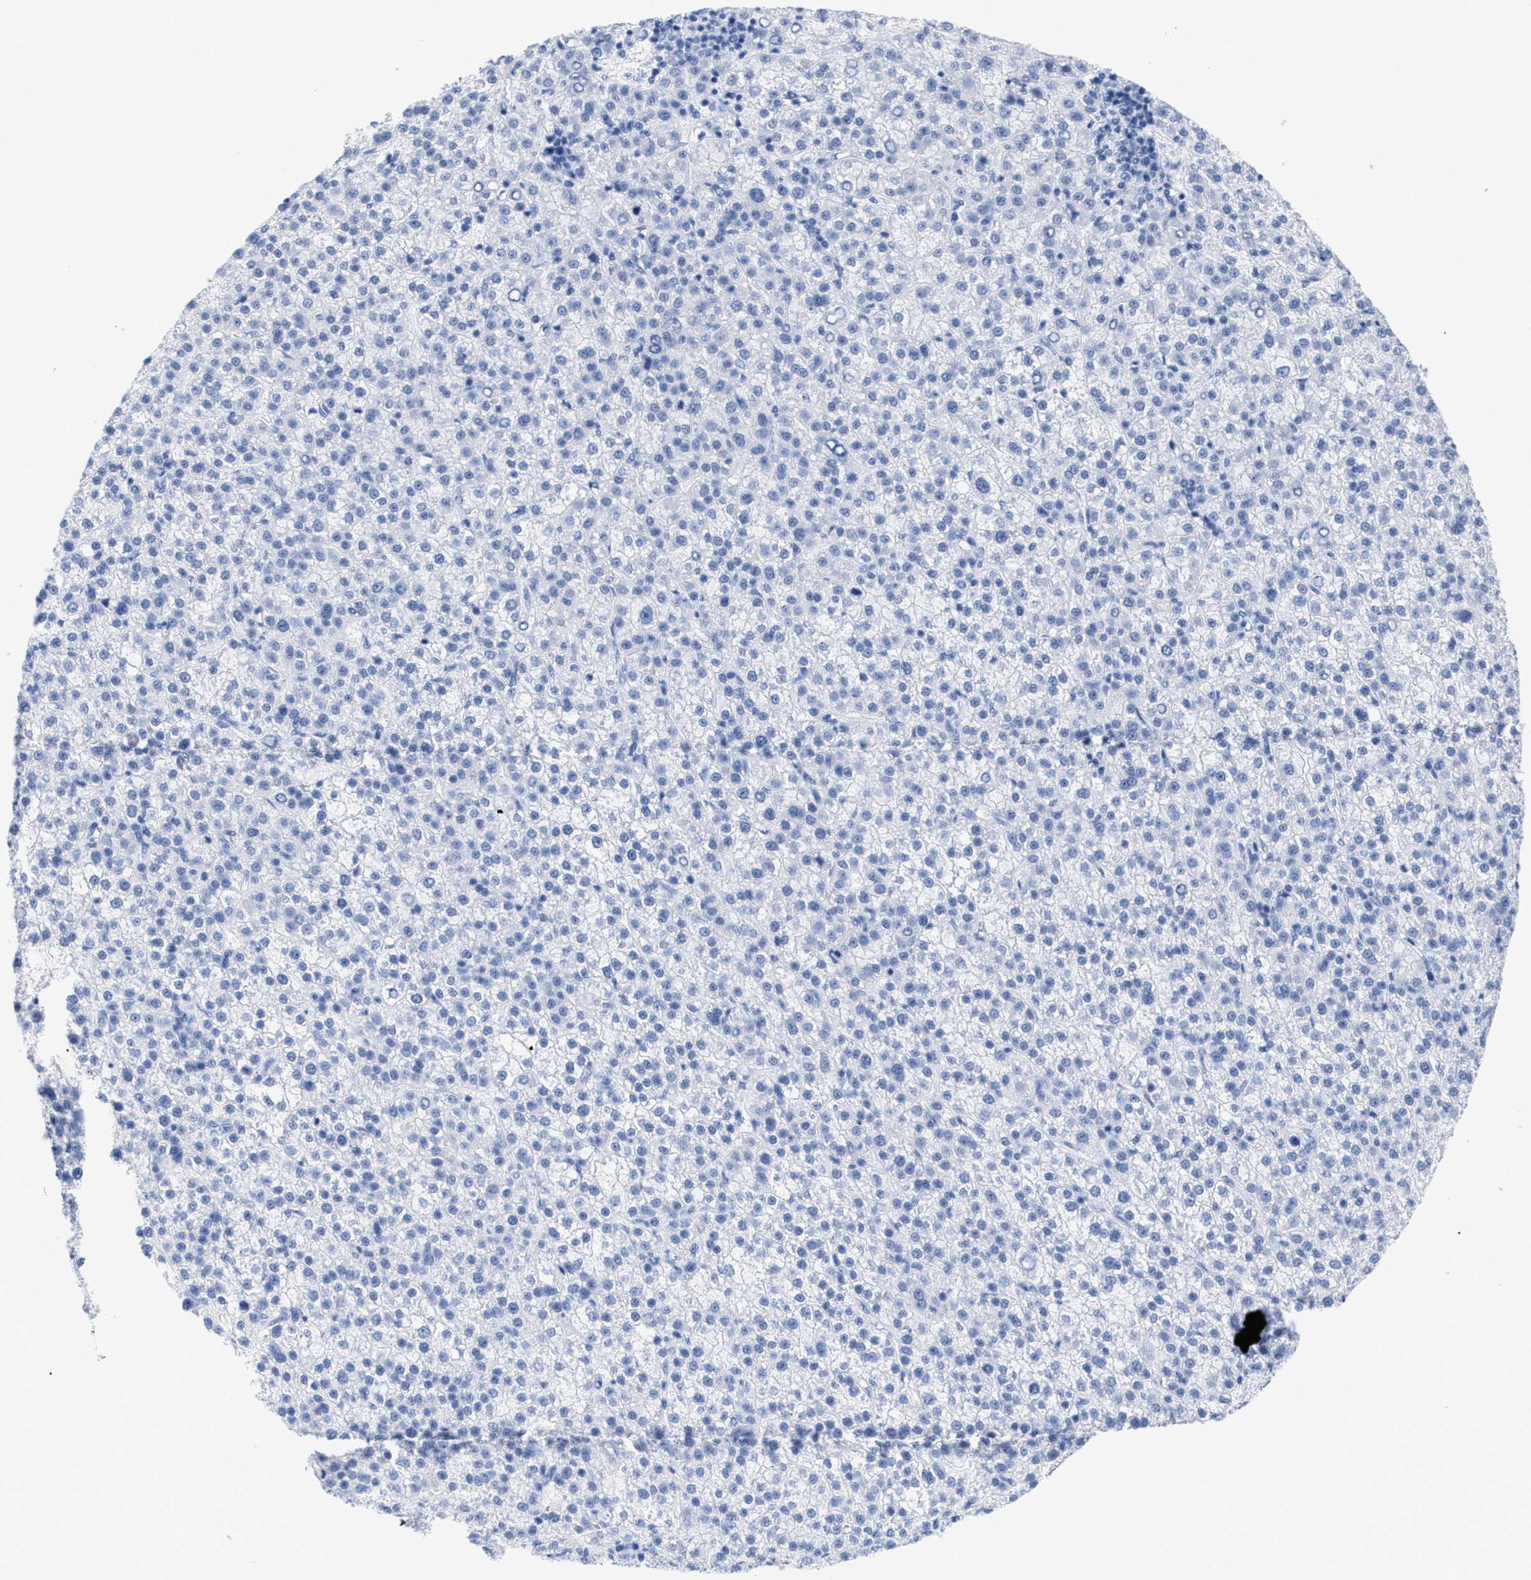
{"staining": {"intensity": "negative", "quantity": "none", "location": "none"}, "tissue": "liver cancer", "cell_type": "Tumor cells", "image_type": "cancer", "snomed": [{"axis": "morphology", "description": "Carcinoma, Hepatocellular, NOS"}, {"axis": "topography", "description": "Liver"}], "caption": "Liver hepatocellular carcinoma stained for a protein using immunohistochemistry displays no staining tumor cells.", "gene": "DUSP26", "patient": {"sex": "female", "age": 58}}